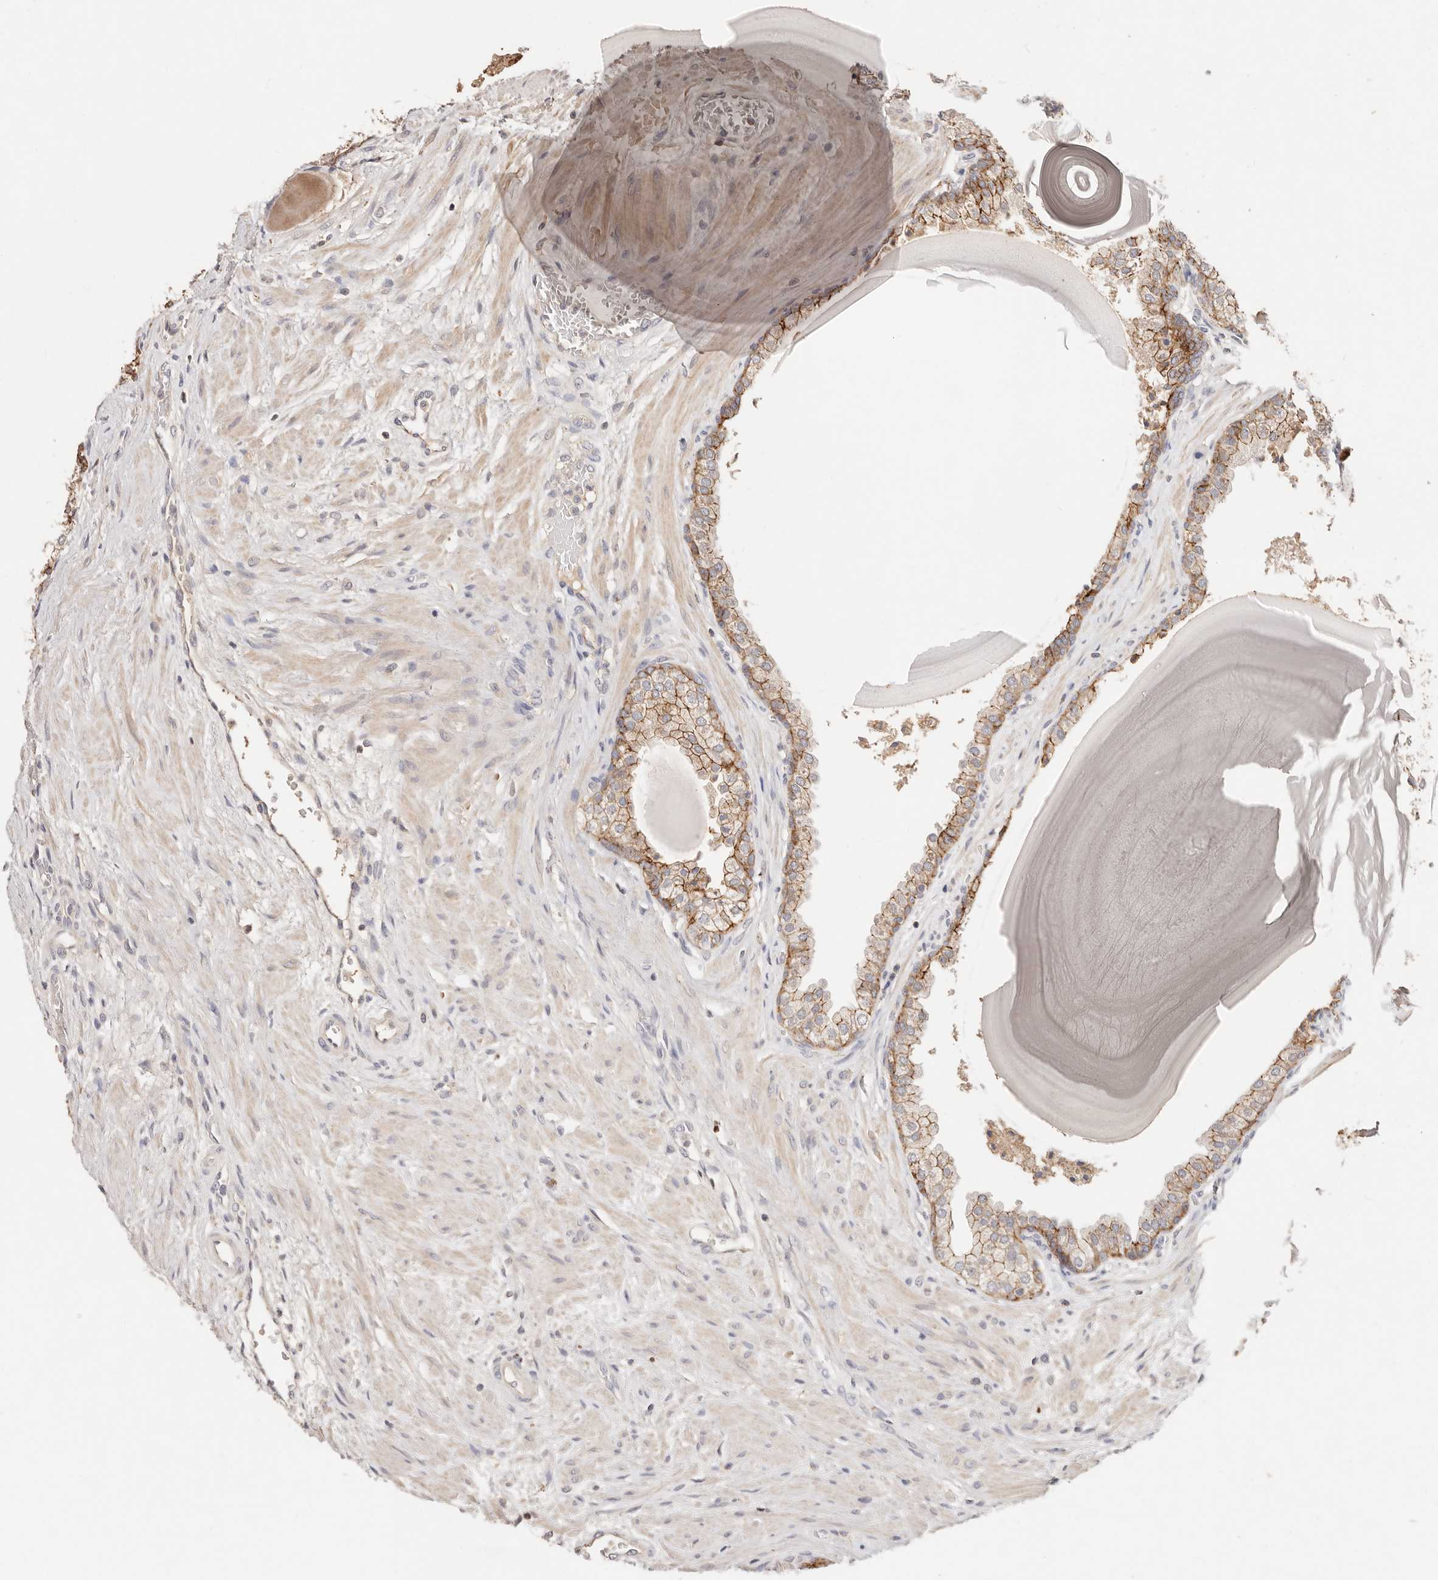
{"staining": {"intensity": "strong", "quantity": ">75%", "location": "cytoplasmic/membranous"}, "tissue": "prostate", "cell_type": "Glandular cells", "image_type": "normal", "snomed": [{"axis": "morphology", "description": "Normal tissue, NOS"}, {"axis": "topography", "description": "Prostate"}], "caption": "The photomicrograph reveals a brown stain indicating the presence of a protein in the cytoplasmic/membranous of glandular cells in prostate. (DAB IHC, brown staining for protein, blue staining for nuclei).", "gene": "CXADR", "patient": {"sex": "male", "age": 48}}